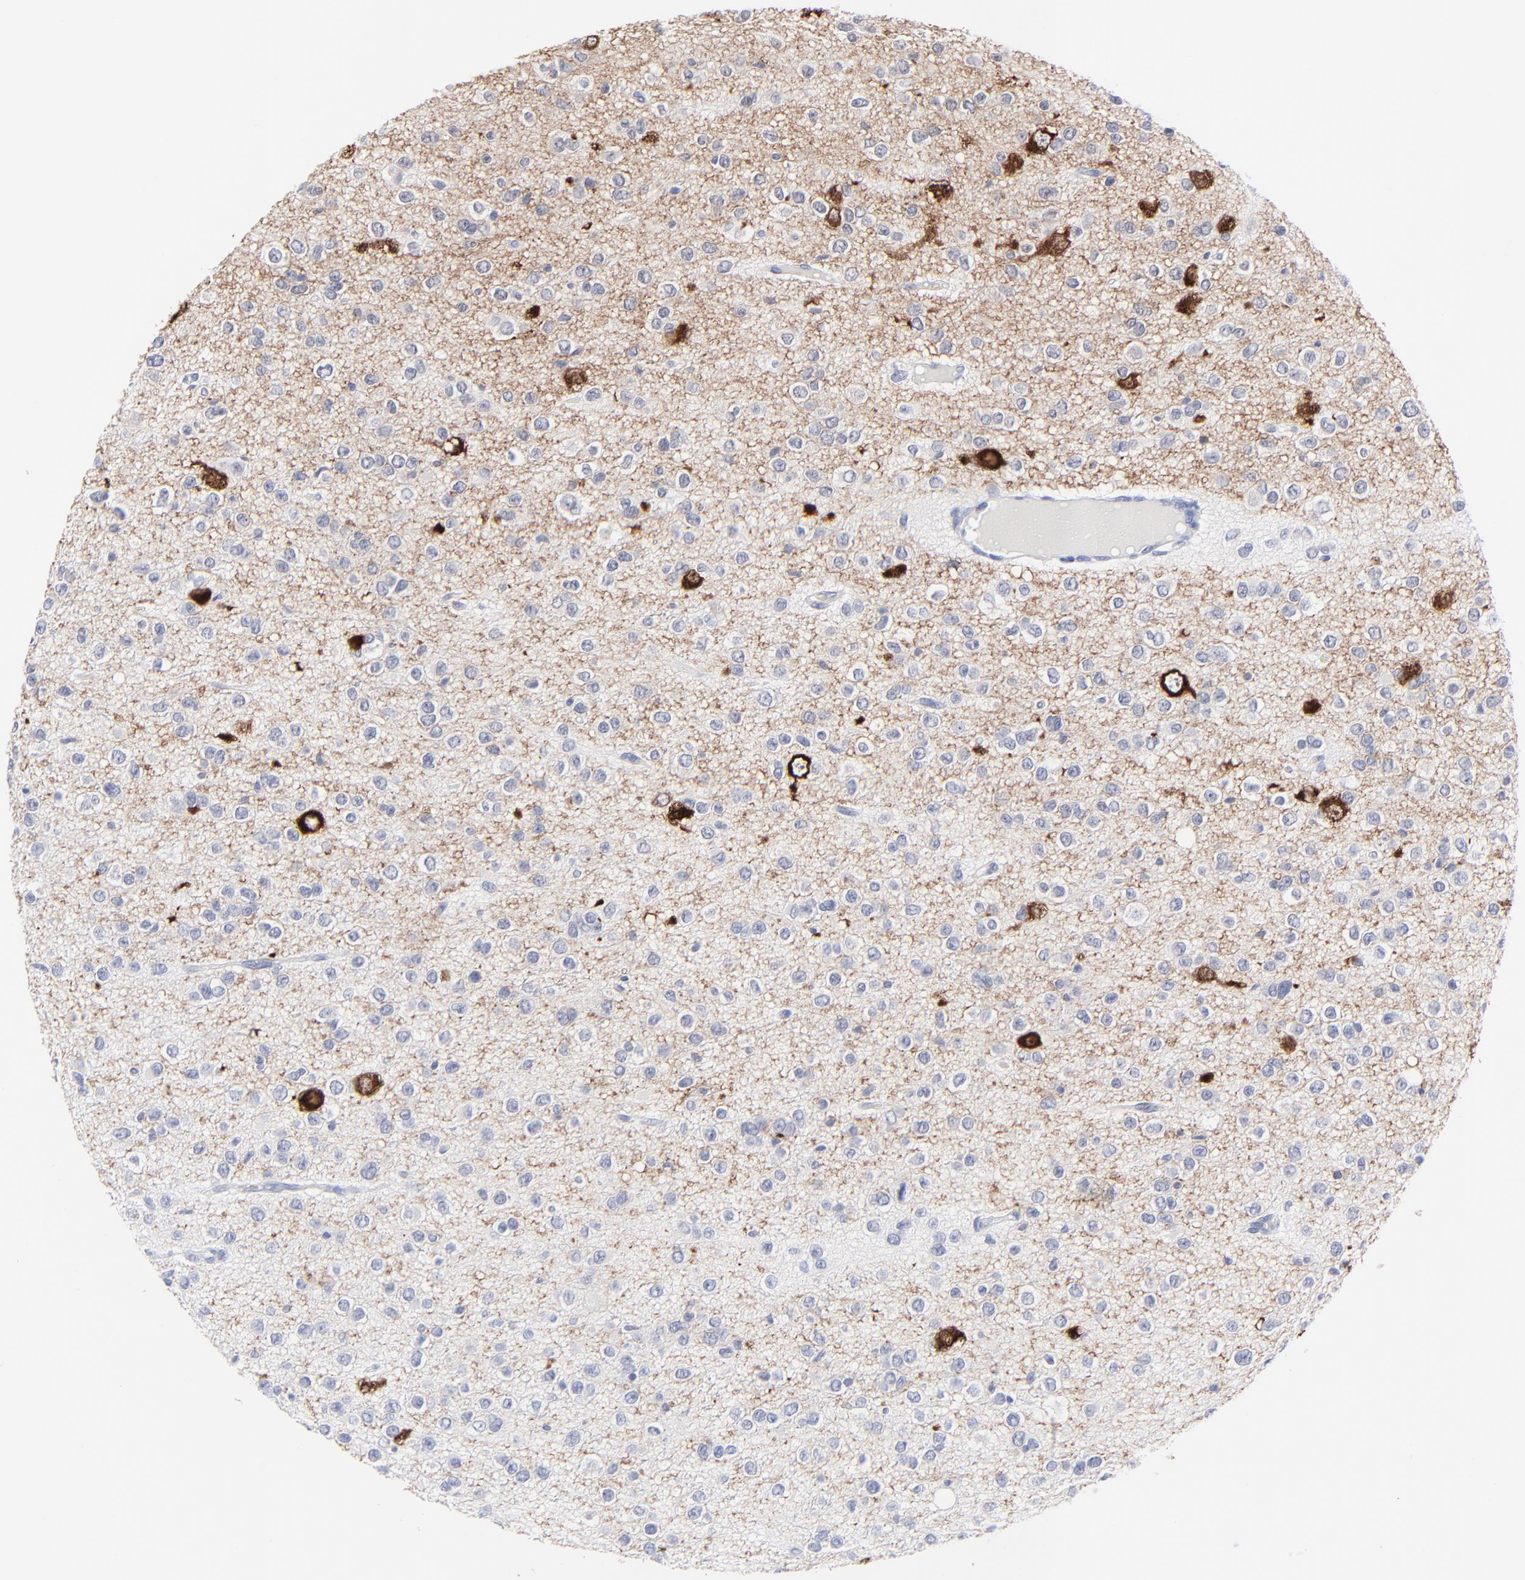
{"staining": {"intensity": "negative", "quantity": "none", "location": "none"}, "tissue": "glioma", "cell_type": "Tumor cells", "image_type": "cancer", "snomed": [{"axis": "morphology", "description": "Glioma, malignant, Low grade"}, {"axis": "topography", "description": "Brain"}], "caption": "Tumor cells show no significant expression in low-grade glioma (malignant).", "gene": "PSD3", "patient": {"sex": "male", "age": 42}}